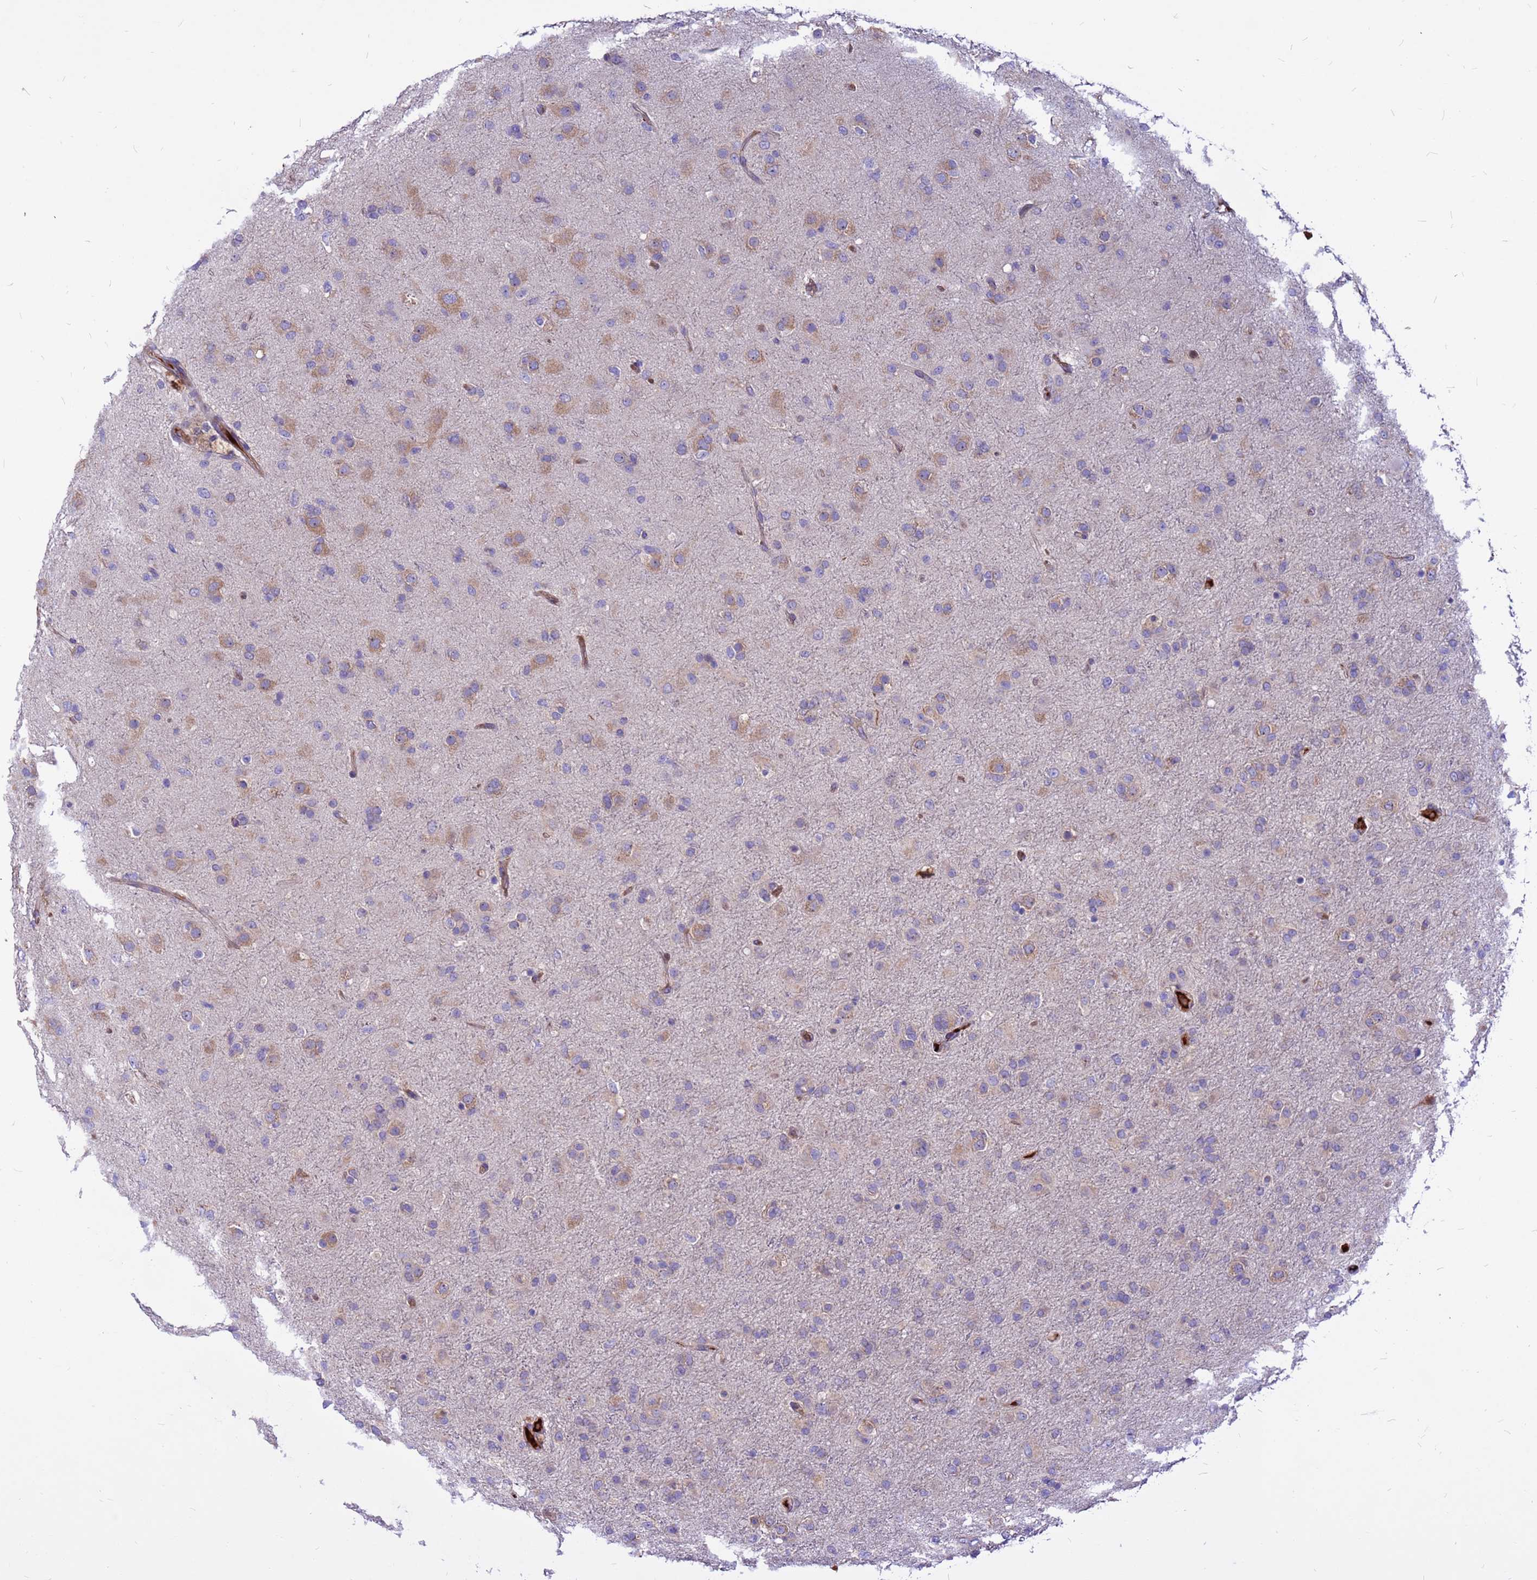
{"staining": {"intensity": "weak", "quantity": "<25%", "location": "cytoplasmic/membranous"}, "tissue": "glioma", "cell_type": "Tumor cells", "image_type": "cancer", "snomed": [{"axis": "morphology", "description": "Glioma, malignant, Low grade"}, {"axis": "topography", "description": "Brain"}], "caption": "Tumor cells are negative for protein expression in human glioma. (Immunohistochemistry, brightfield microscopy, high magnification).", "gene": "ZNF669", "patient": {"sex": "male", "age": 65}}